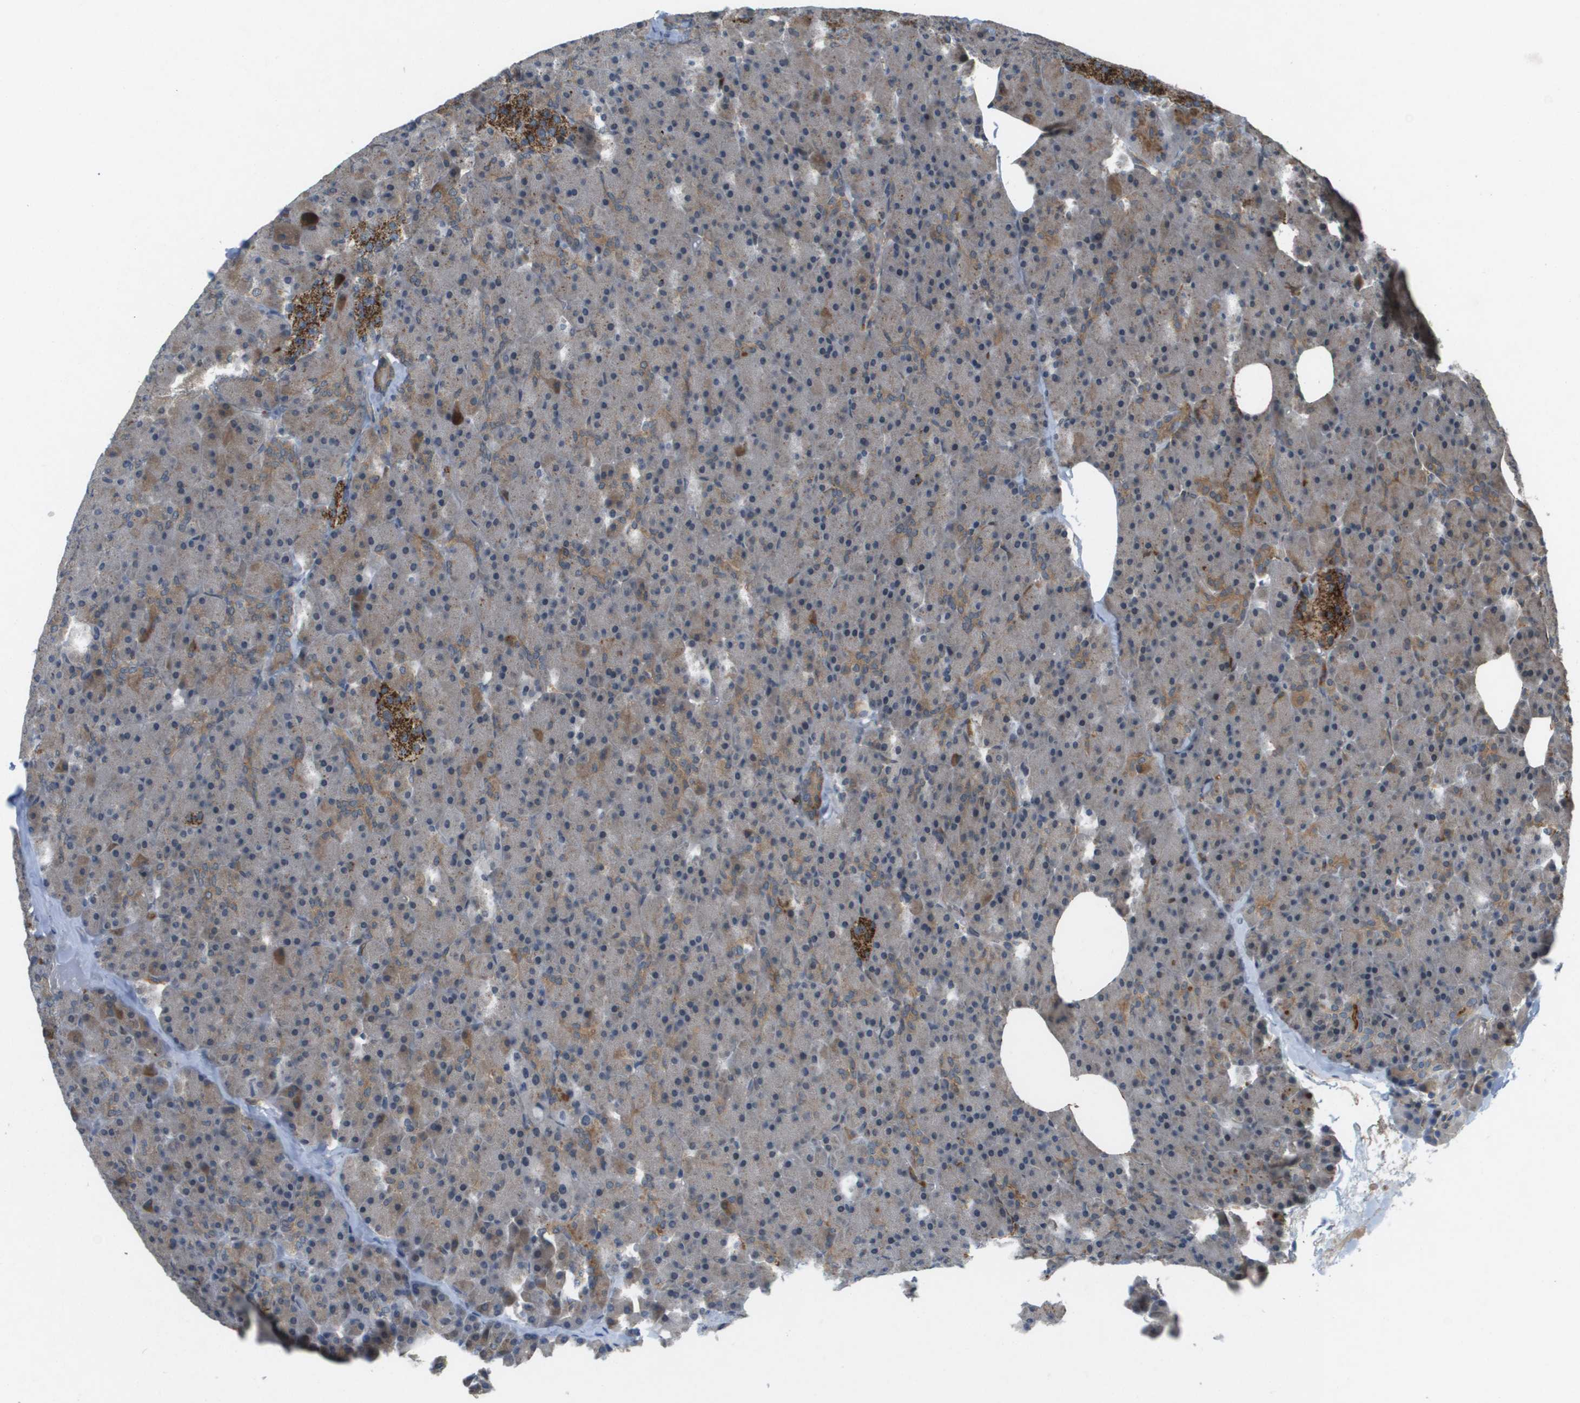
{"staining": {"intensity": "moderate", "quantity": "<25%", "location": "cytoplasmic/membranous"}, "tissue": "pancreas", "cell_type": "Exocrine glandular cells", "image_type": "normal", "snomed": [{"axis": "morphology", "description": "Normal tissue, NOS"}, {"axis": "topography", "description": "Pancreas"}], "caption": "IHC (DAB) staining of benign human pancreas demonstrates moderate cytoplasmic/membranous protein expression in about <25% of exocrine glandular cells.", "gene": "PALD1", "patient": {"sex": "female", "age": 35}}